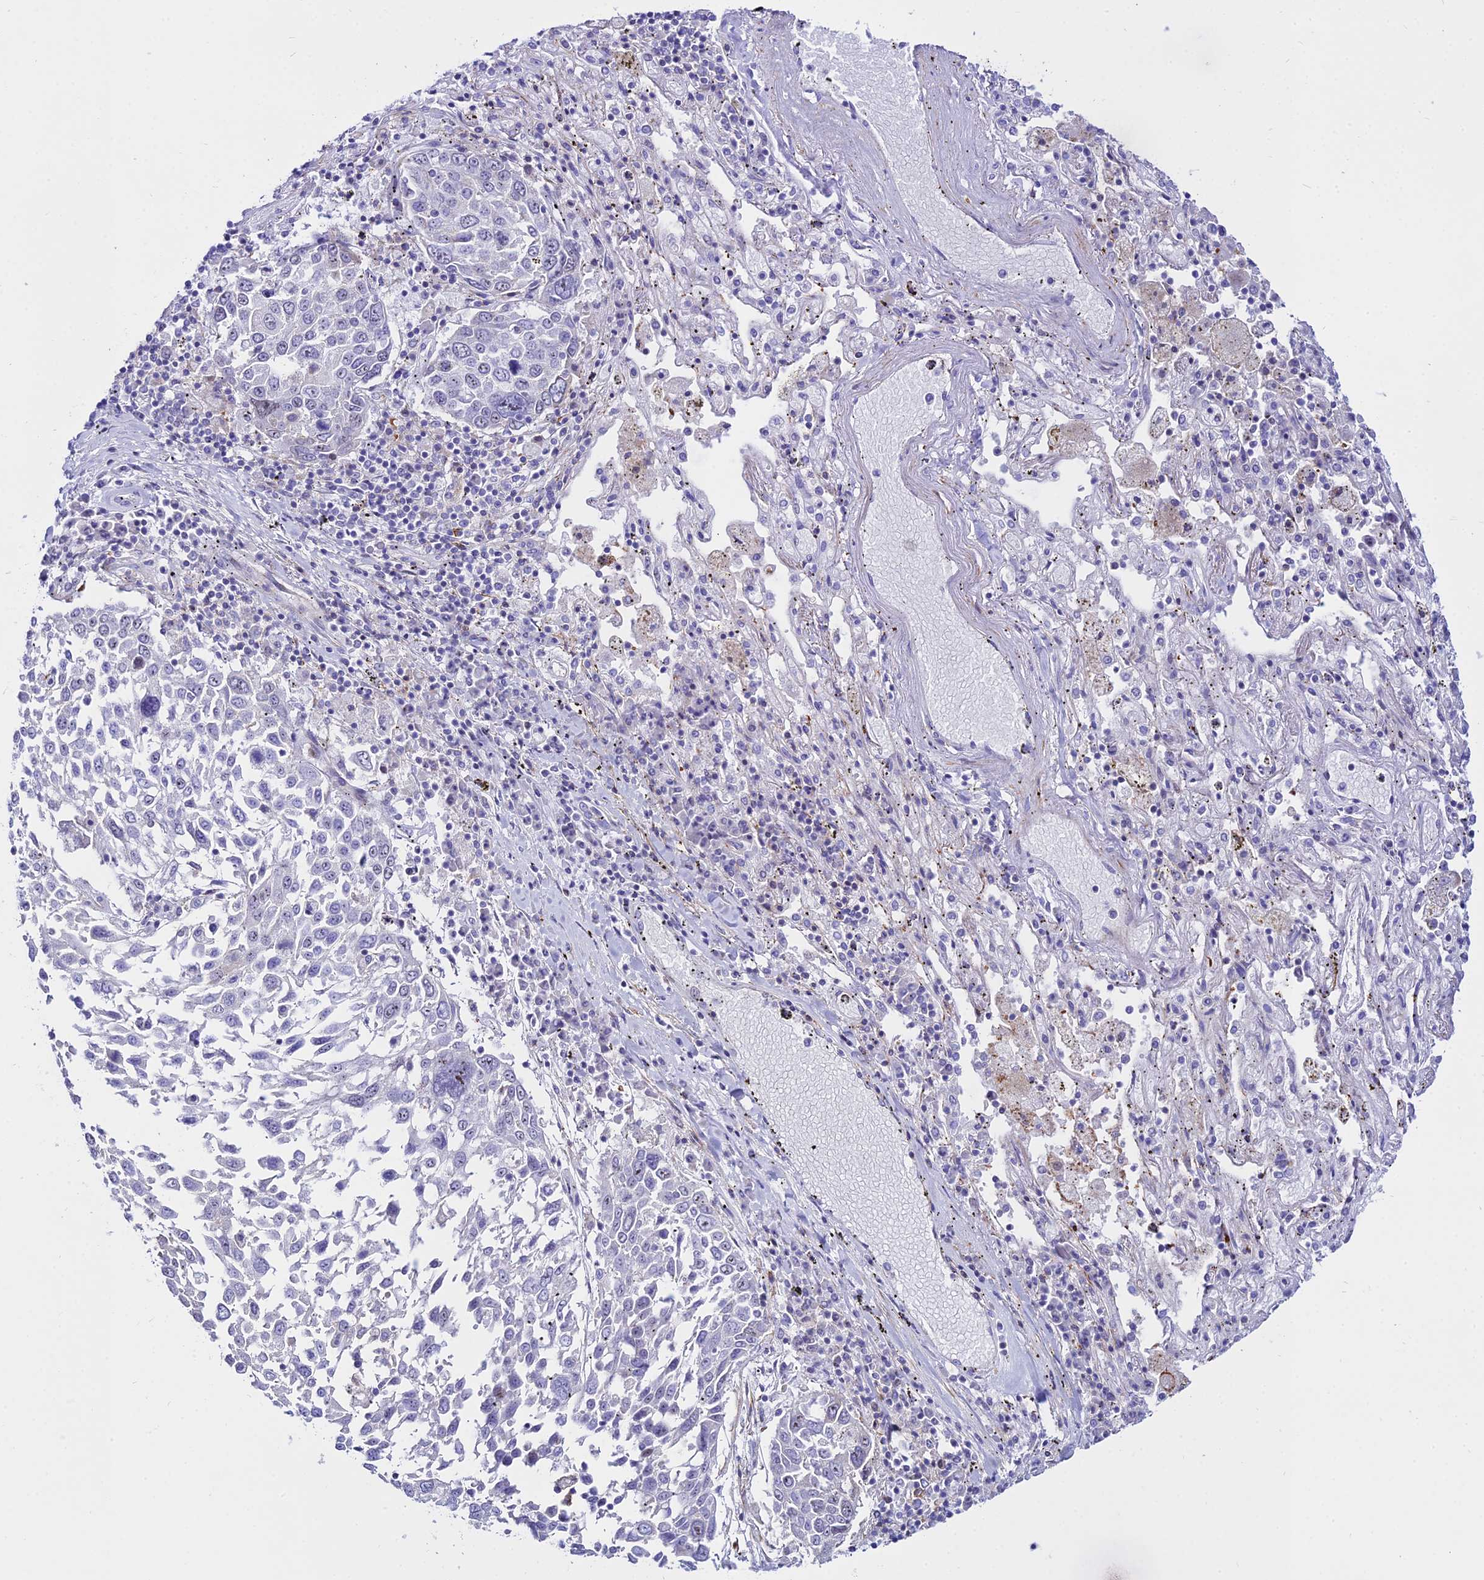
{"staining": {"intensity": "negative", "quantity": "none", "location": "none"}, "tissue": "lung cancer", "cell_type": "Tumor cells", "image_type": "cancer", "snomed": [{"axis": "morphology", "description": "Squamous cell carcinoma, NOS"}, {"axis": "topography", "description": "Lung"}], "caption": "High magnification brightfield microscopy of lung cancer stained with DAB (brown) and counterstained with hematoxylin (blue): tumor cells show no significant expression. The staining is performed using DAB (3,3'-diaminobenzidine) brown chromogen with nuclei counter-stained in using hematoxylin.", "gene": "DLX1", "patient": {"sex": "male", "age": 65}}